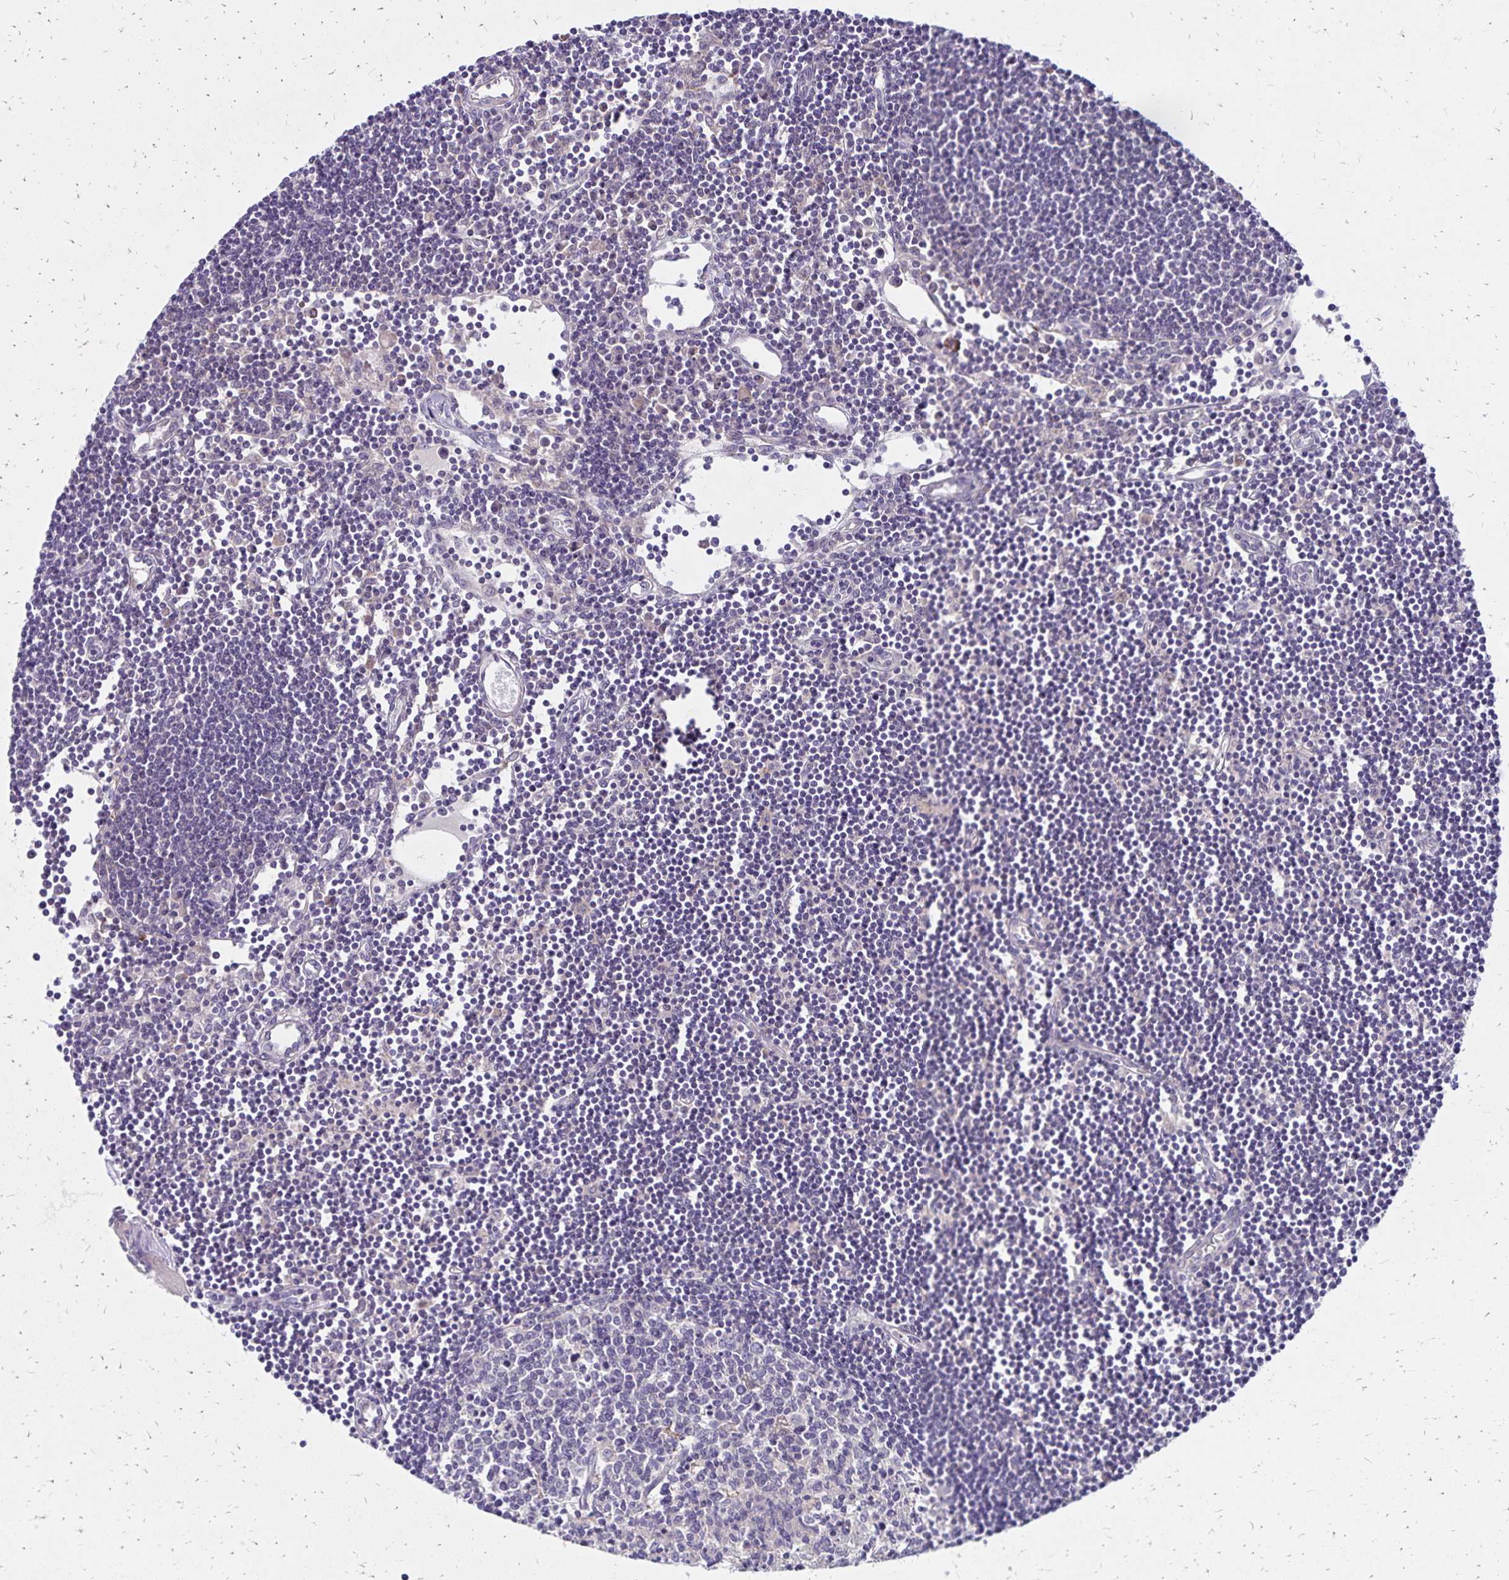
{"staining": {"intensity": "negative", "quantity": "none", "location": "none"}, "tissue": "lymph node", "cell_type": "Germinal center cells", "image_type": "normal", "snomed": [{"axis": "morphology", "description": "Normal tissue, NOS"}, {"axis": "topography", "description": "Lymph node"}], "caption": "Immunohistochemistry of unremarkable human lymph node demonstrates no expression in germinal center cells. (Stains: DAB (3,3'-diaminobenzidine) IHC with hematoxylin counter stain, Microscopy: brightfield microscopy at high magnification).", "gene": "FSD1", "patient": {"sex": "female", "age": 65}}